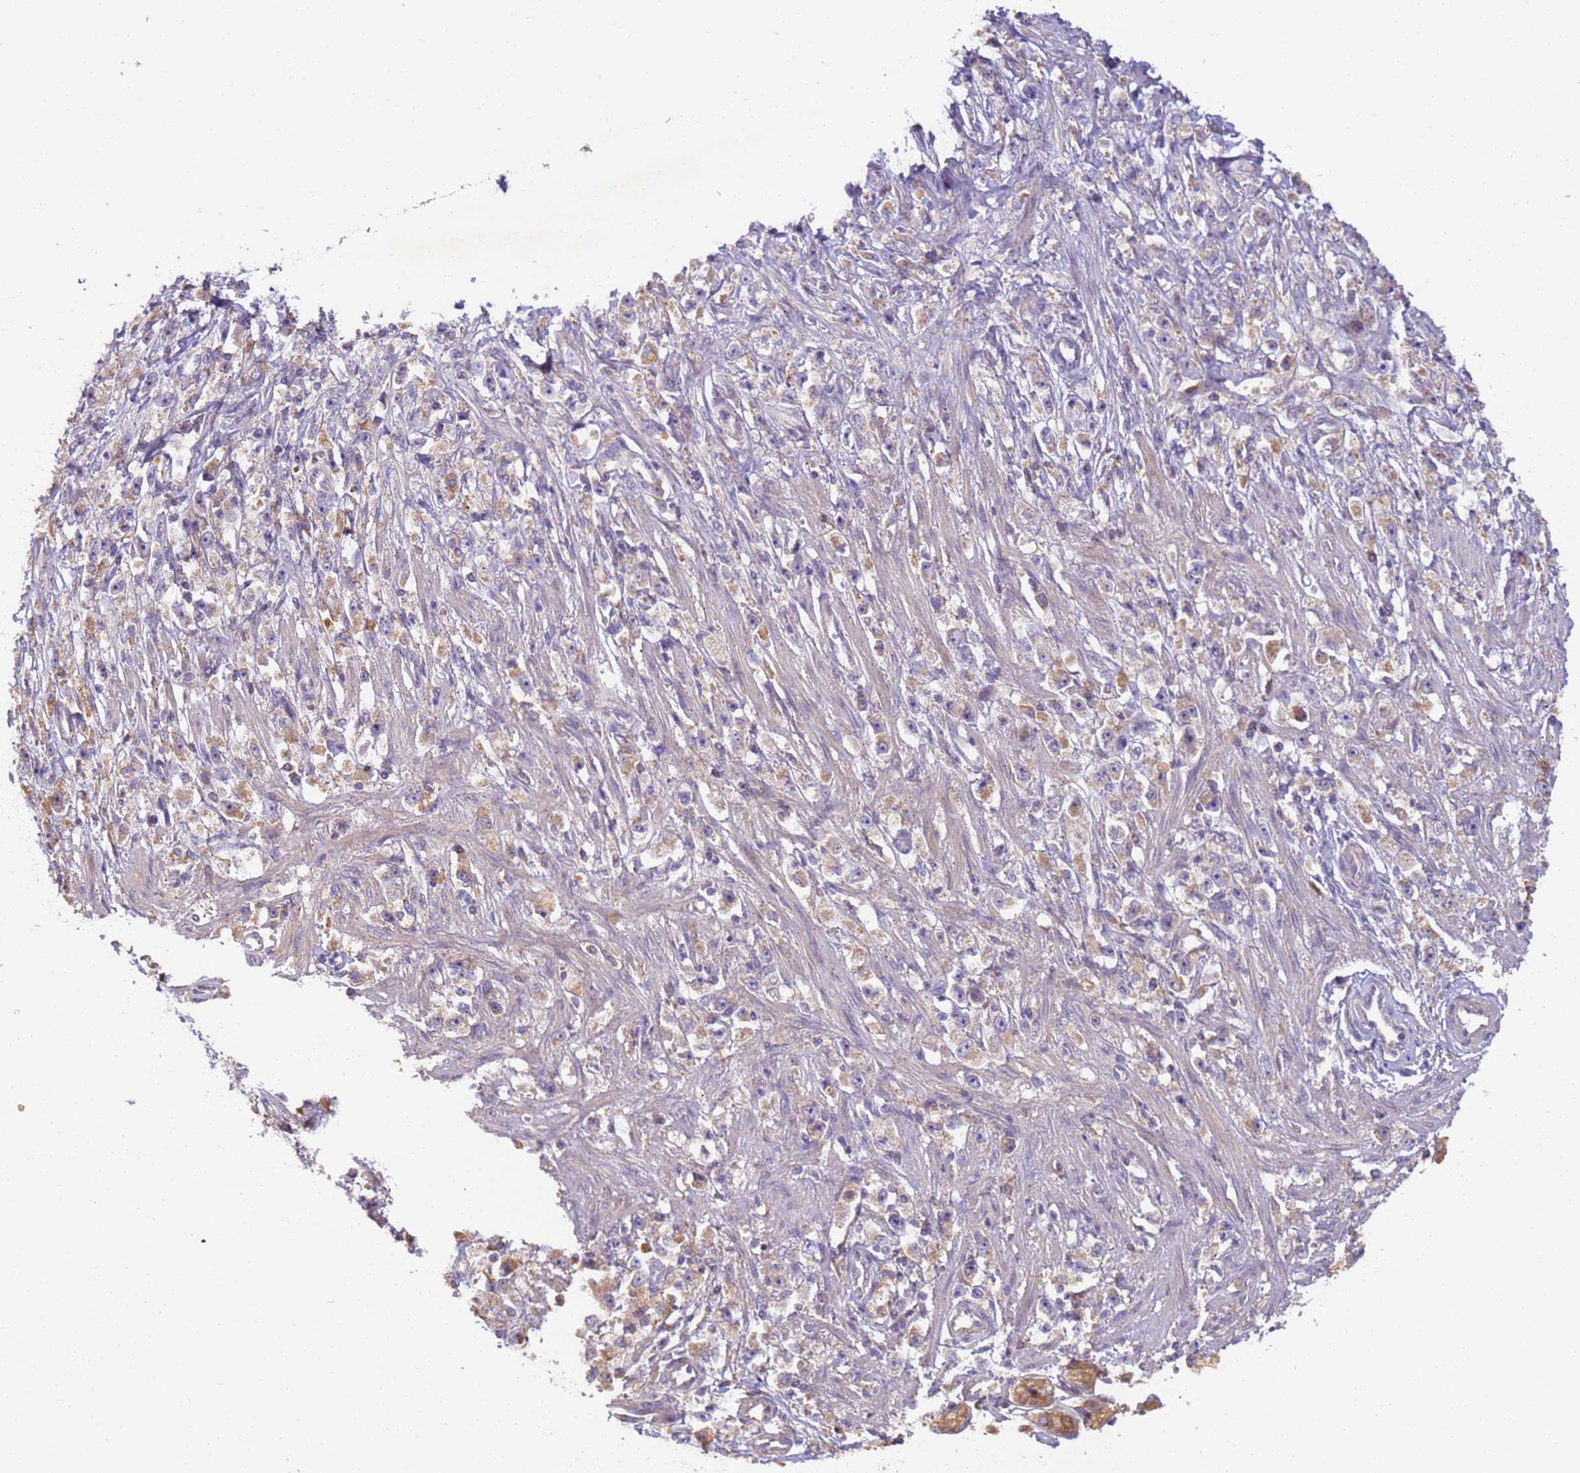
{"staining": {"intensity": "weak", "quantity": "25%-75%", "location": "cytoplasmic/membranous"}, "tissue": "stomach cancer", "cell_type": "Tumor cells", "image_type": "cancer", "snomed": [{"axis": "morphology", "description": "Adenocarcinoma, NOS"}, {"axis": "topography", "description": "Stomach"}], "caption": "Adenocarcinoma (stomach) tissue demonstrates weak cytoplasmic/membranous expression in approximately 25%-75% of tumor cells, visualized by immunohistochemistry. The protein of interest is shown in brown color, while the nuclei are stained blue.", "gene": "TIGAR", "patient": {"sex": "female", "age": 59}}